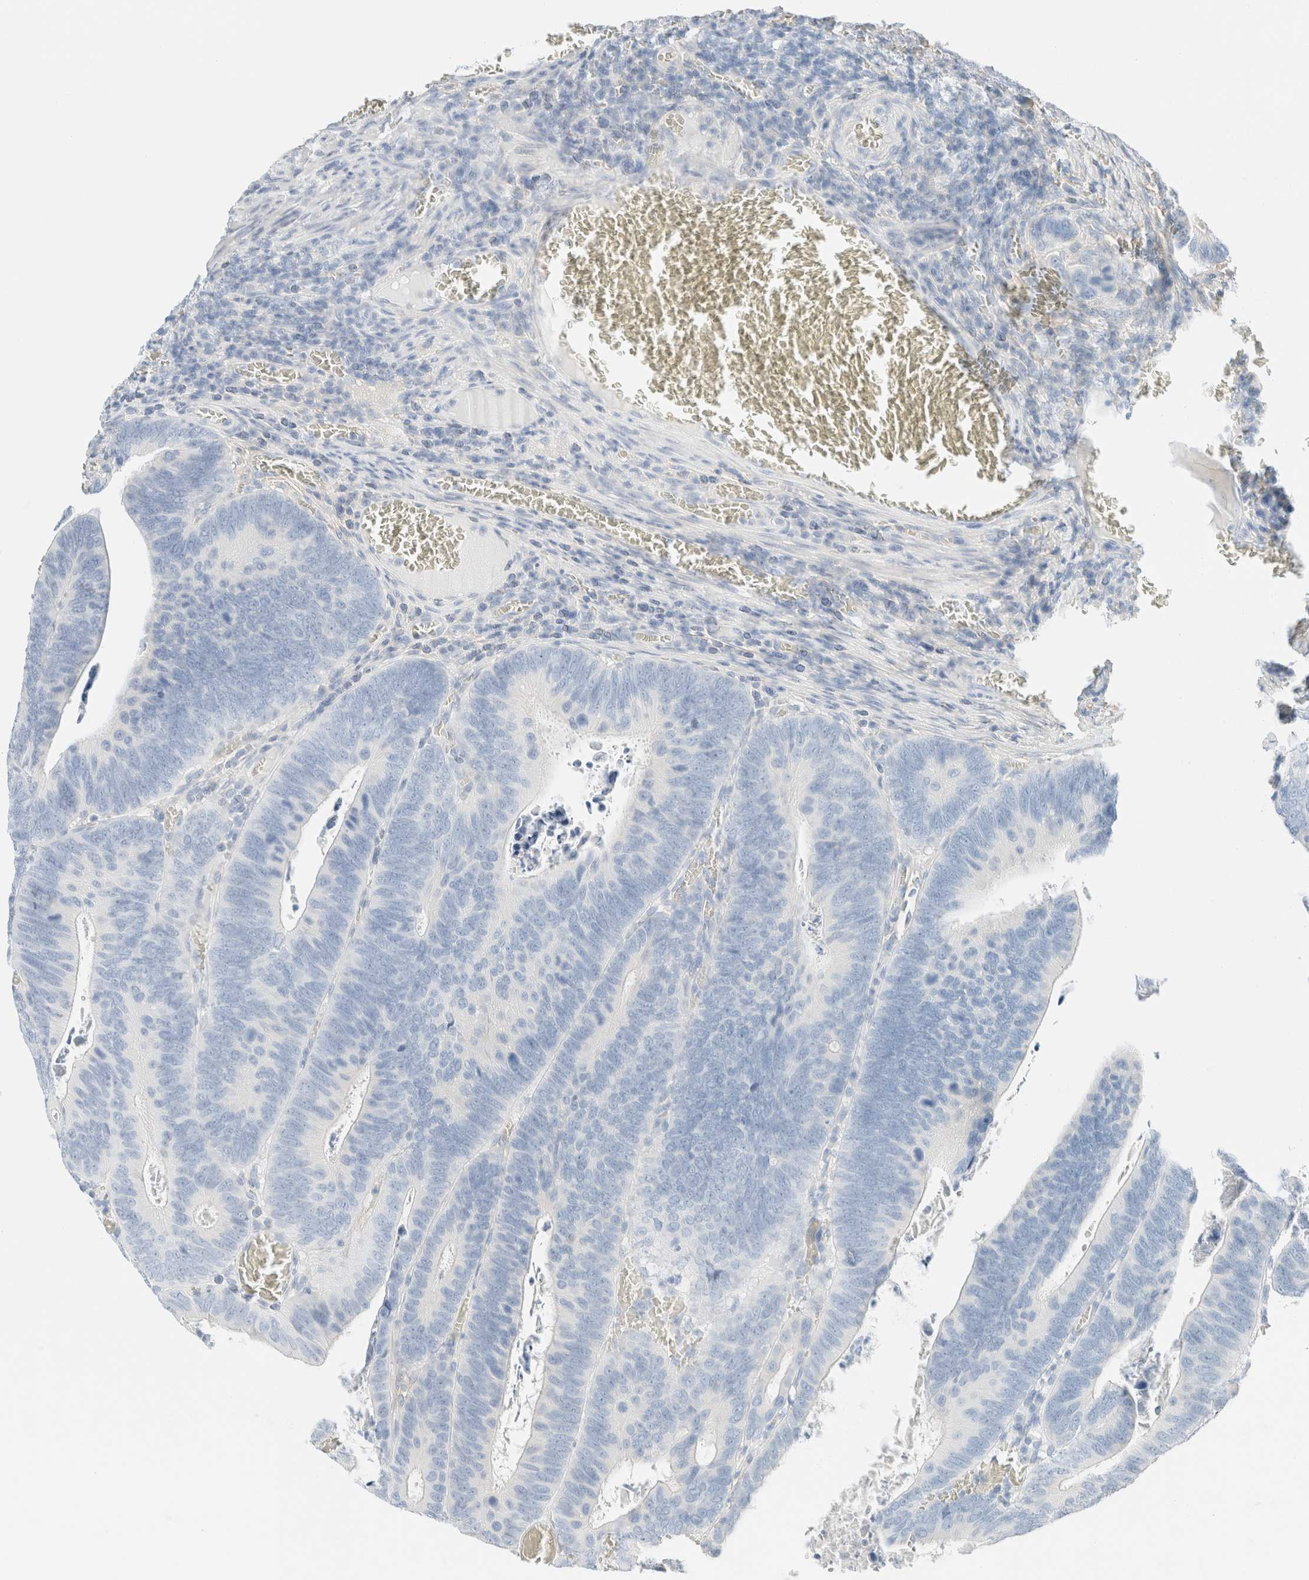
{"staining": {"intensity": "negative", "quantity": "none", "location": "none"}, "tissue": "colorectal cancer", "cell_type": "Tumor cells", "image_type": "cancer", "snomed": [{"axis": "morphology", "description": "Inflammation, NOS"}, {"axis": "morphology", "description": "Adenocarcinoma, NOS"}, {"axis": "topography", "description": "Colon"}], "caption": "IHC photomicrograph of human colorectal adenocarcinoma stained for a protein (brown), which demonstrates no positivity in tumor cells.", "gene": "PCM1", "patient": {"sex": "male", "age": 72}}